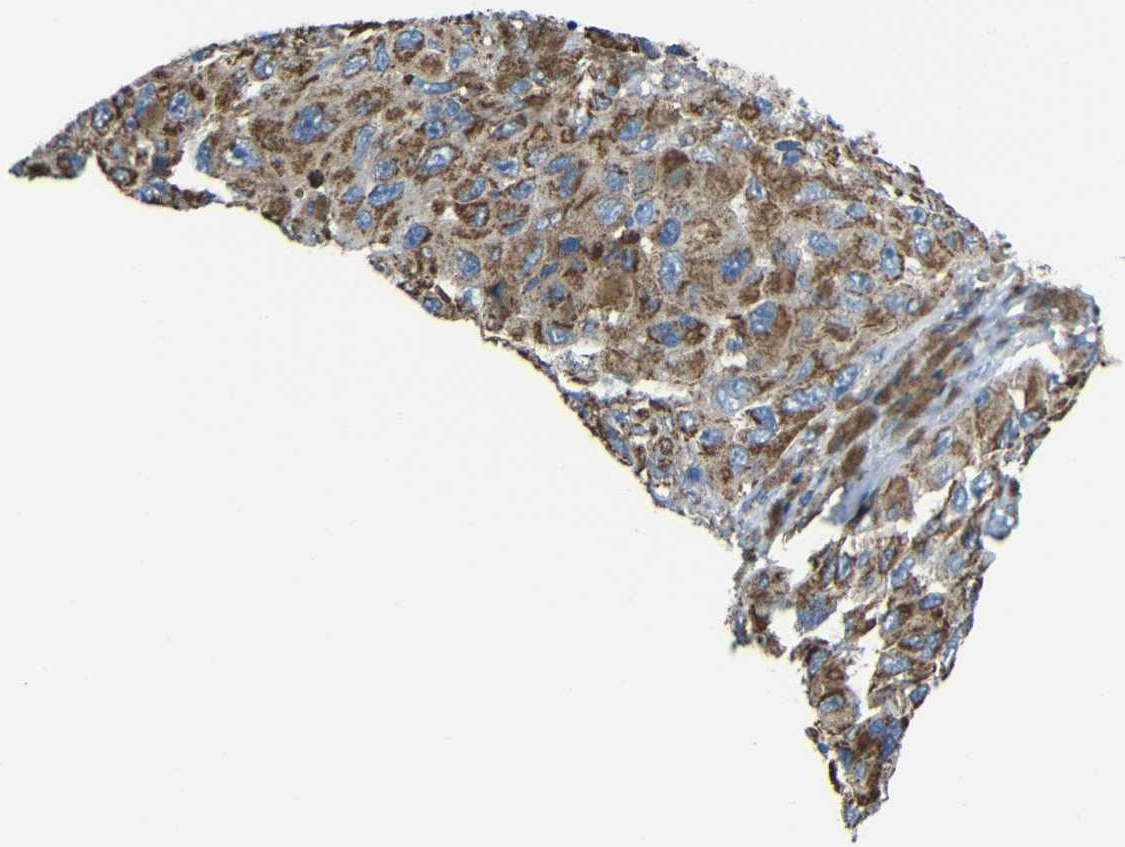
{"staining": {"intensity": "moderate", "quantity": ">75%", "location": "cytoplasmic/membranous"}, "tissue": "melanoma", "cell_type": "Tumor cells", "image_type": "cancer", "snomed": [{"axis": "morphology", "description": "Malignant melanoma, NOS"}, {"axis": "topography", "description": "Skin"}], "caption": "Malignant melanoma was stained to show a protein in brown. There is medium levels of moderate cytoplasmic/membranous staining in approximately >75% of tumor cells.", "gene": "INTS6L", "patient": {"sex": "female", "age": 73}}